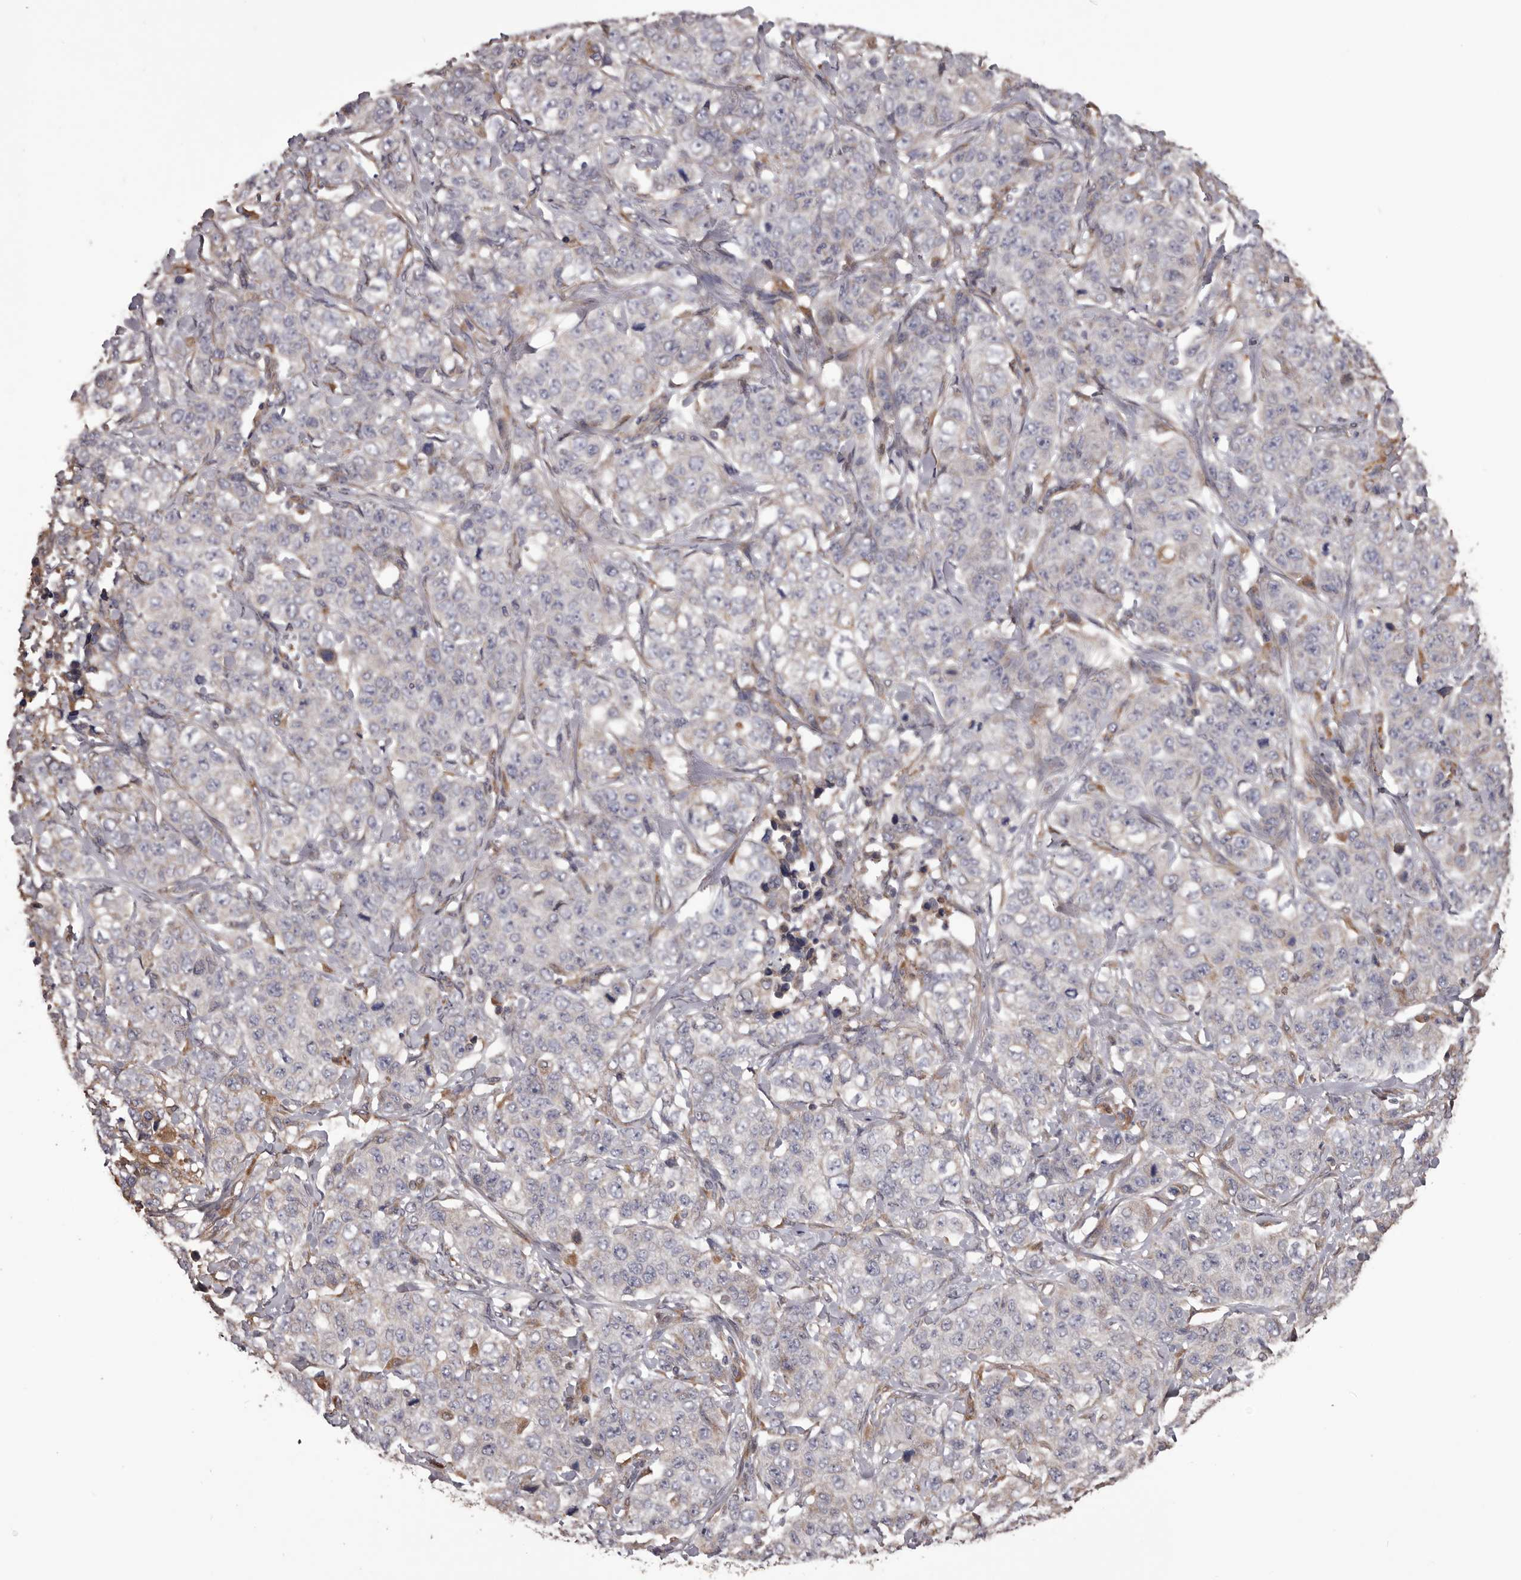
{"staining": {"intensity": "negative", "quantity": "none", "location": "none"}, "tissue": "stomach cancer", "cell_type": "Tumor cells", "image_type": "cancer", "snomed": [{"axis": "morphology", "description": "Adenocarcinoma, NOS"}, {"axis": "topography", "description": "Stomach"}], "caption": "The image displays no significant expression in tumor cells of adenocarcinoma (stomach).", "gene": "CEP104", "patient": {"sex": "male", "age": 48}}